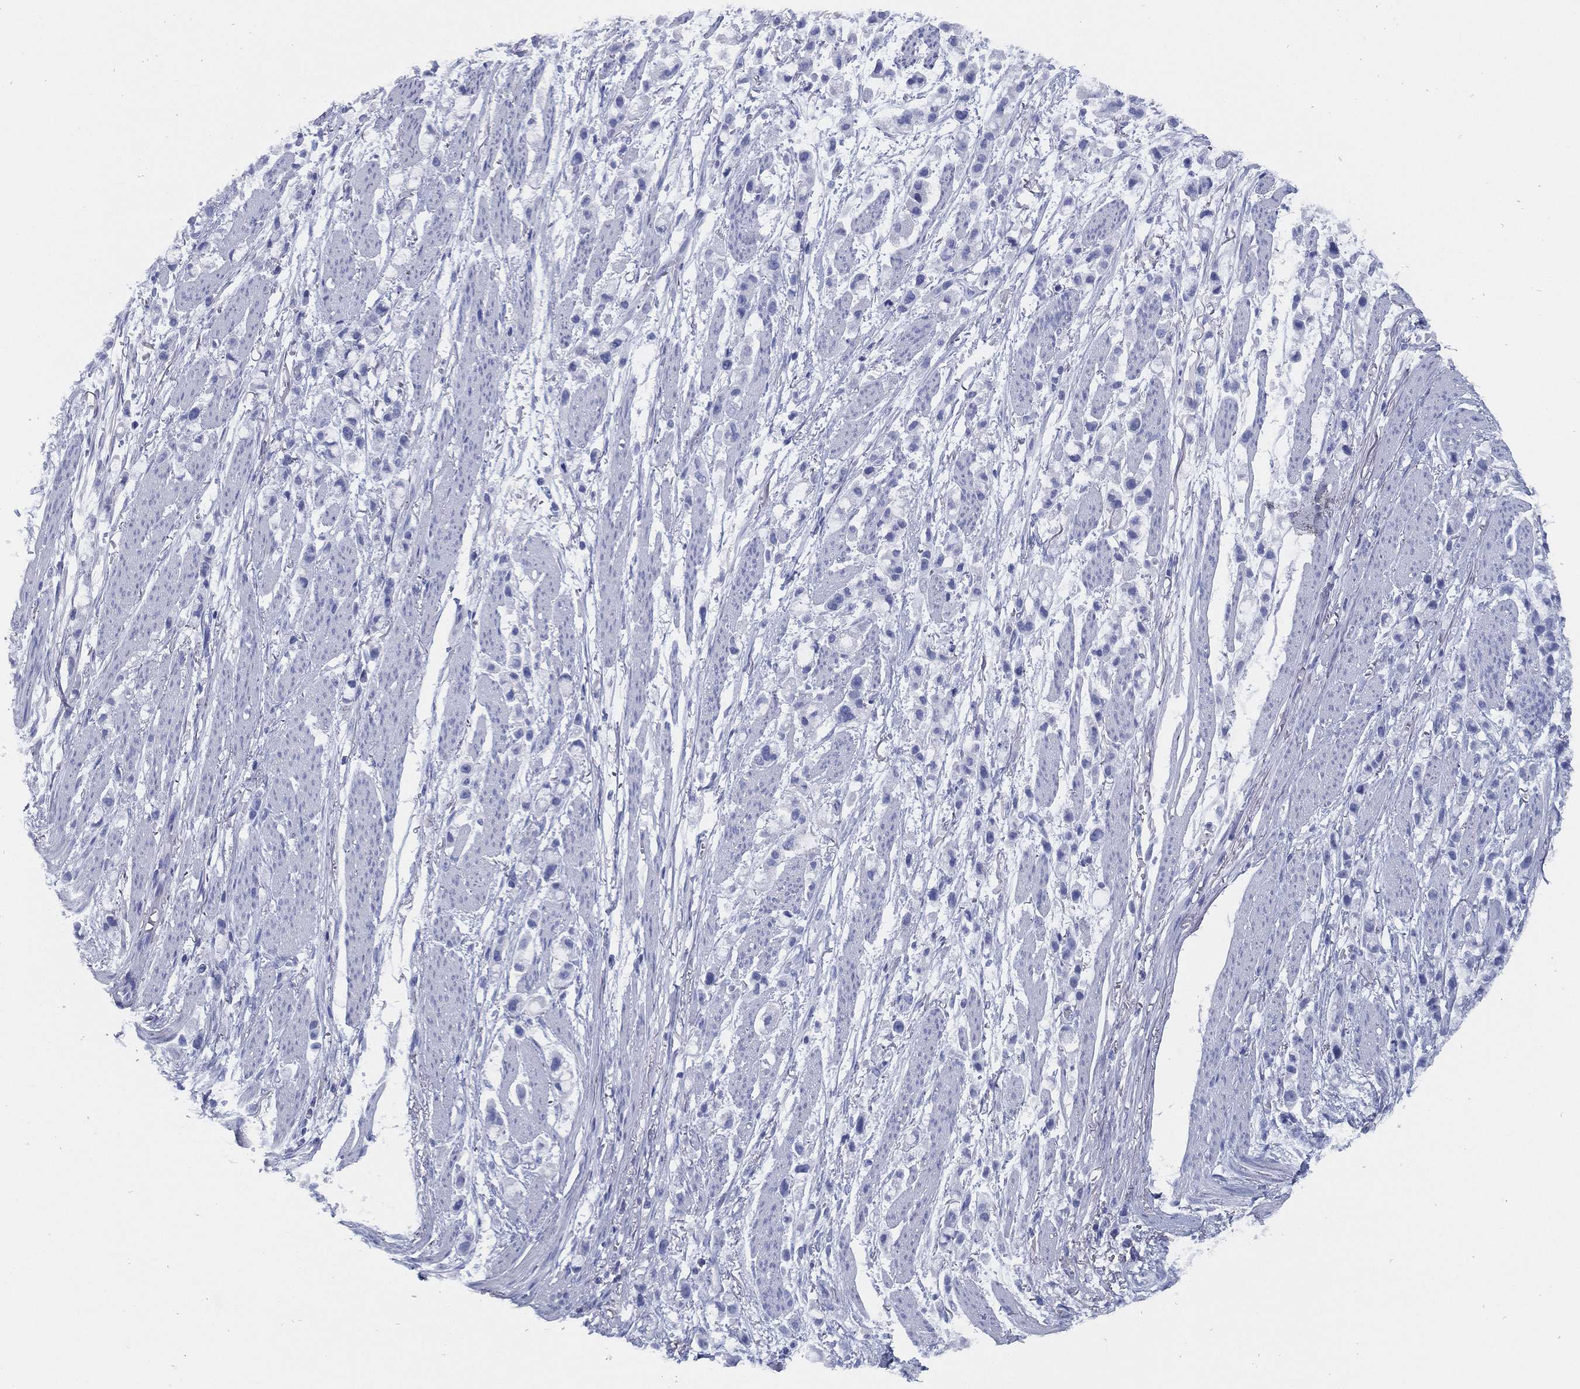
{"staining": {"intensity": "negative", "quantity": "none", "location": "none"}, "tissue": "stomach cancer", "cell_type": "Tumor cells", "image_type": "cancer", "snomed": [{"axis": "morphology", "description": "Adenocarcinoma, NOS"}, {"axis": "topography", "description": "Stomach"}], "caption": "Tumor cells are negative for protein expression in human stomach adenocarcinoma. (DAB (3,3'-diaminobenzidine) IHC with hematoxylin counter stain).", "gene": "TMEM252", "patient": {"sex": "female", "age": 81}}